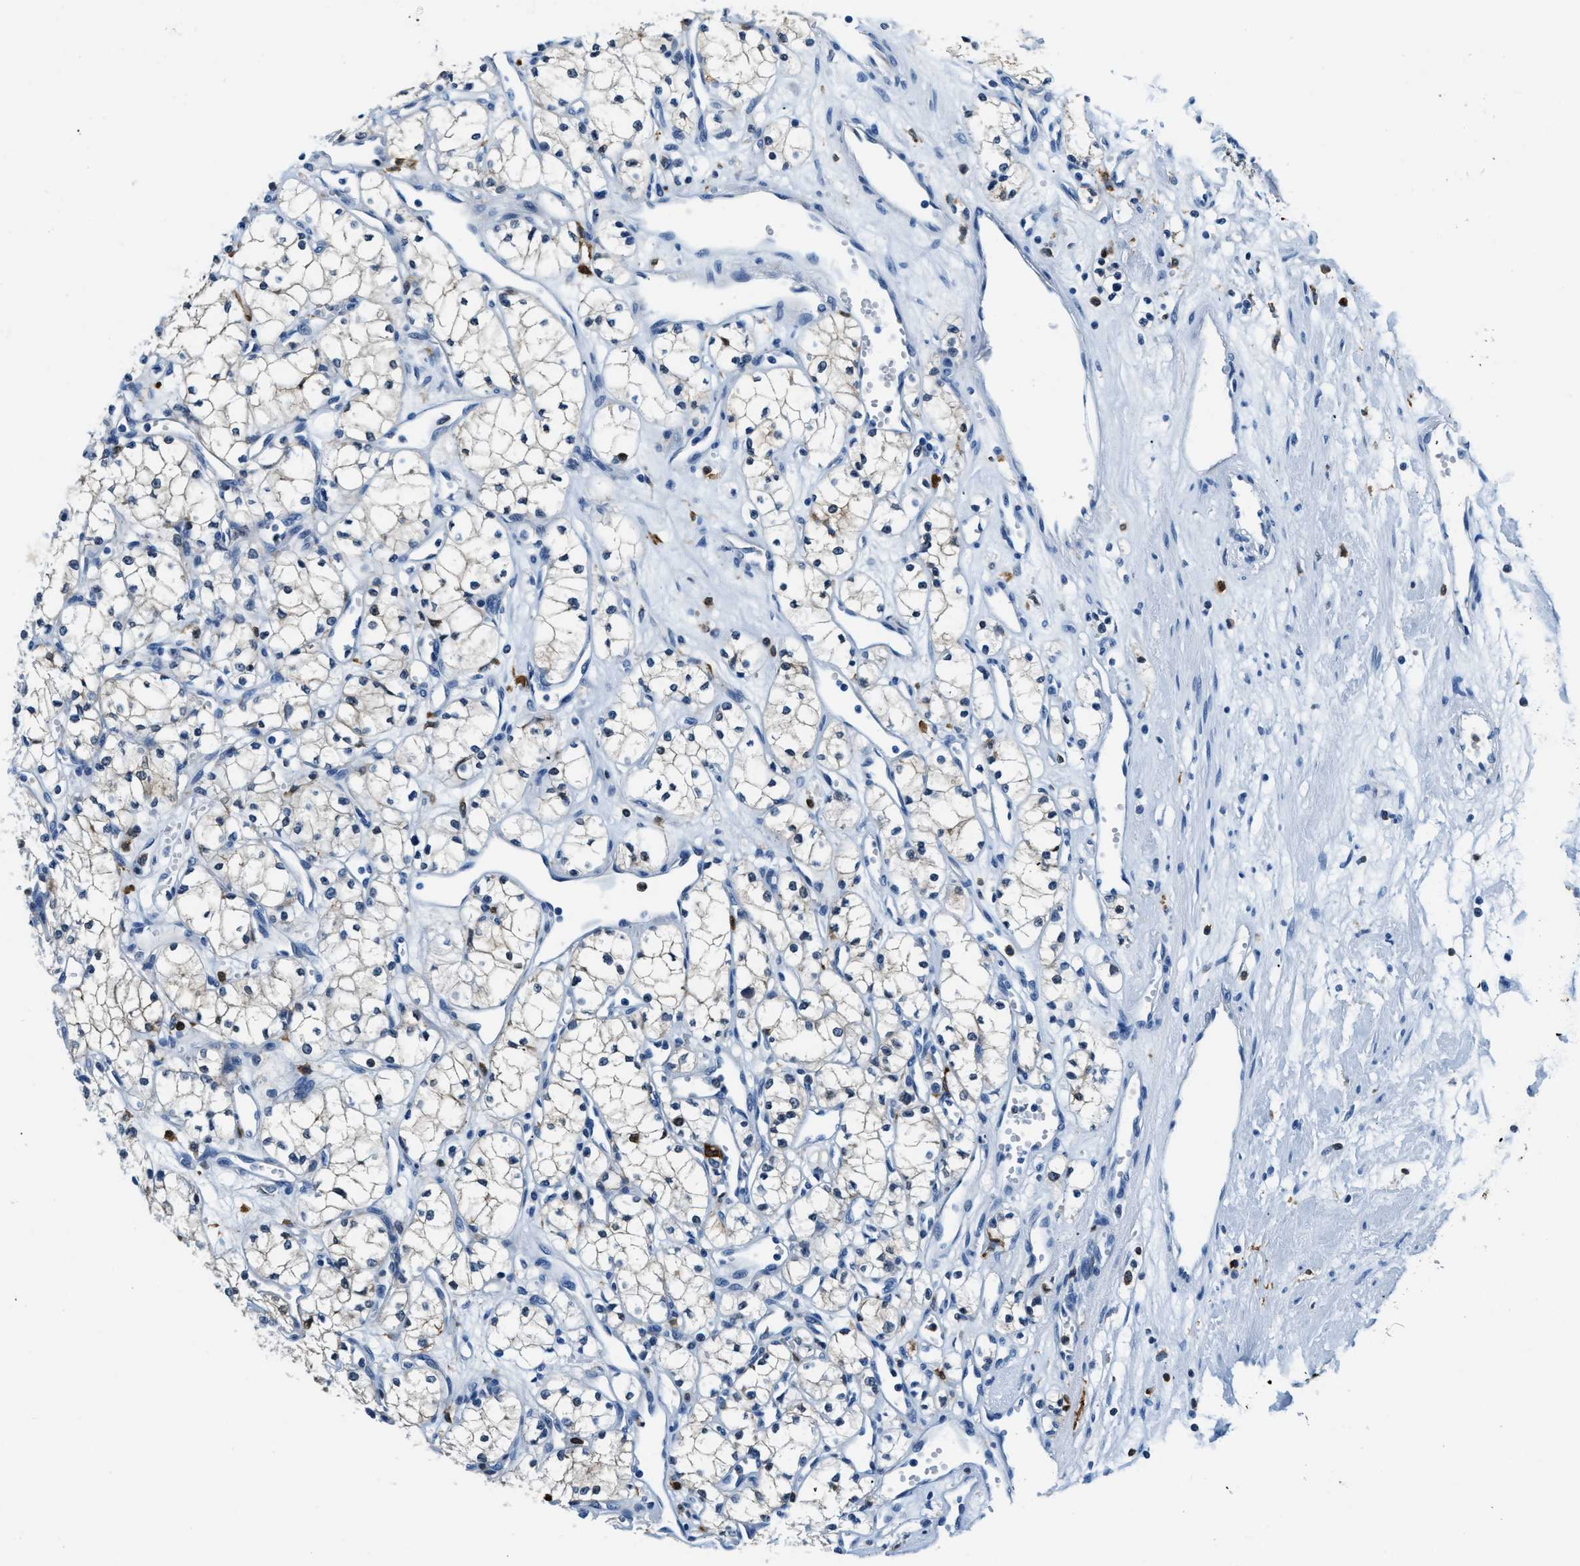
{"staining": {"intensity": "negative", "quantity": "none", "location": "none"}, "tissue": "renal cancer", "cell_type": "Tumor cells", "image_type": "cancer", "snomed": [{"axis": "morphology", "description": "Adenocarcinoma, NOS"}, {"axis": "topography", "description": "Kidney"}], "caption": "DAB immunohistochemical staining of human renal cancer displays no significant staining in tumor cells. (Brightfield microscopy of DAB IHC at high magnification).", "gene": "CAPG", "patient": {"sex": "male", "age": 59}}